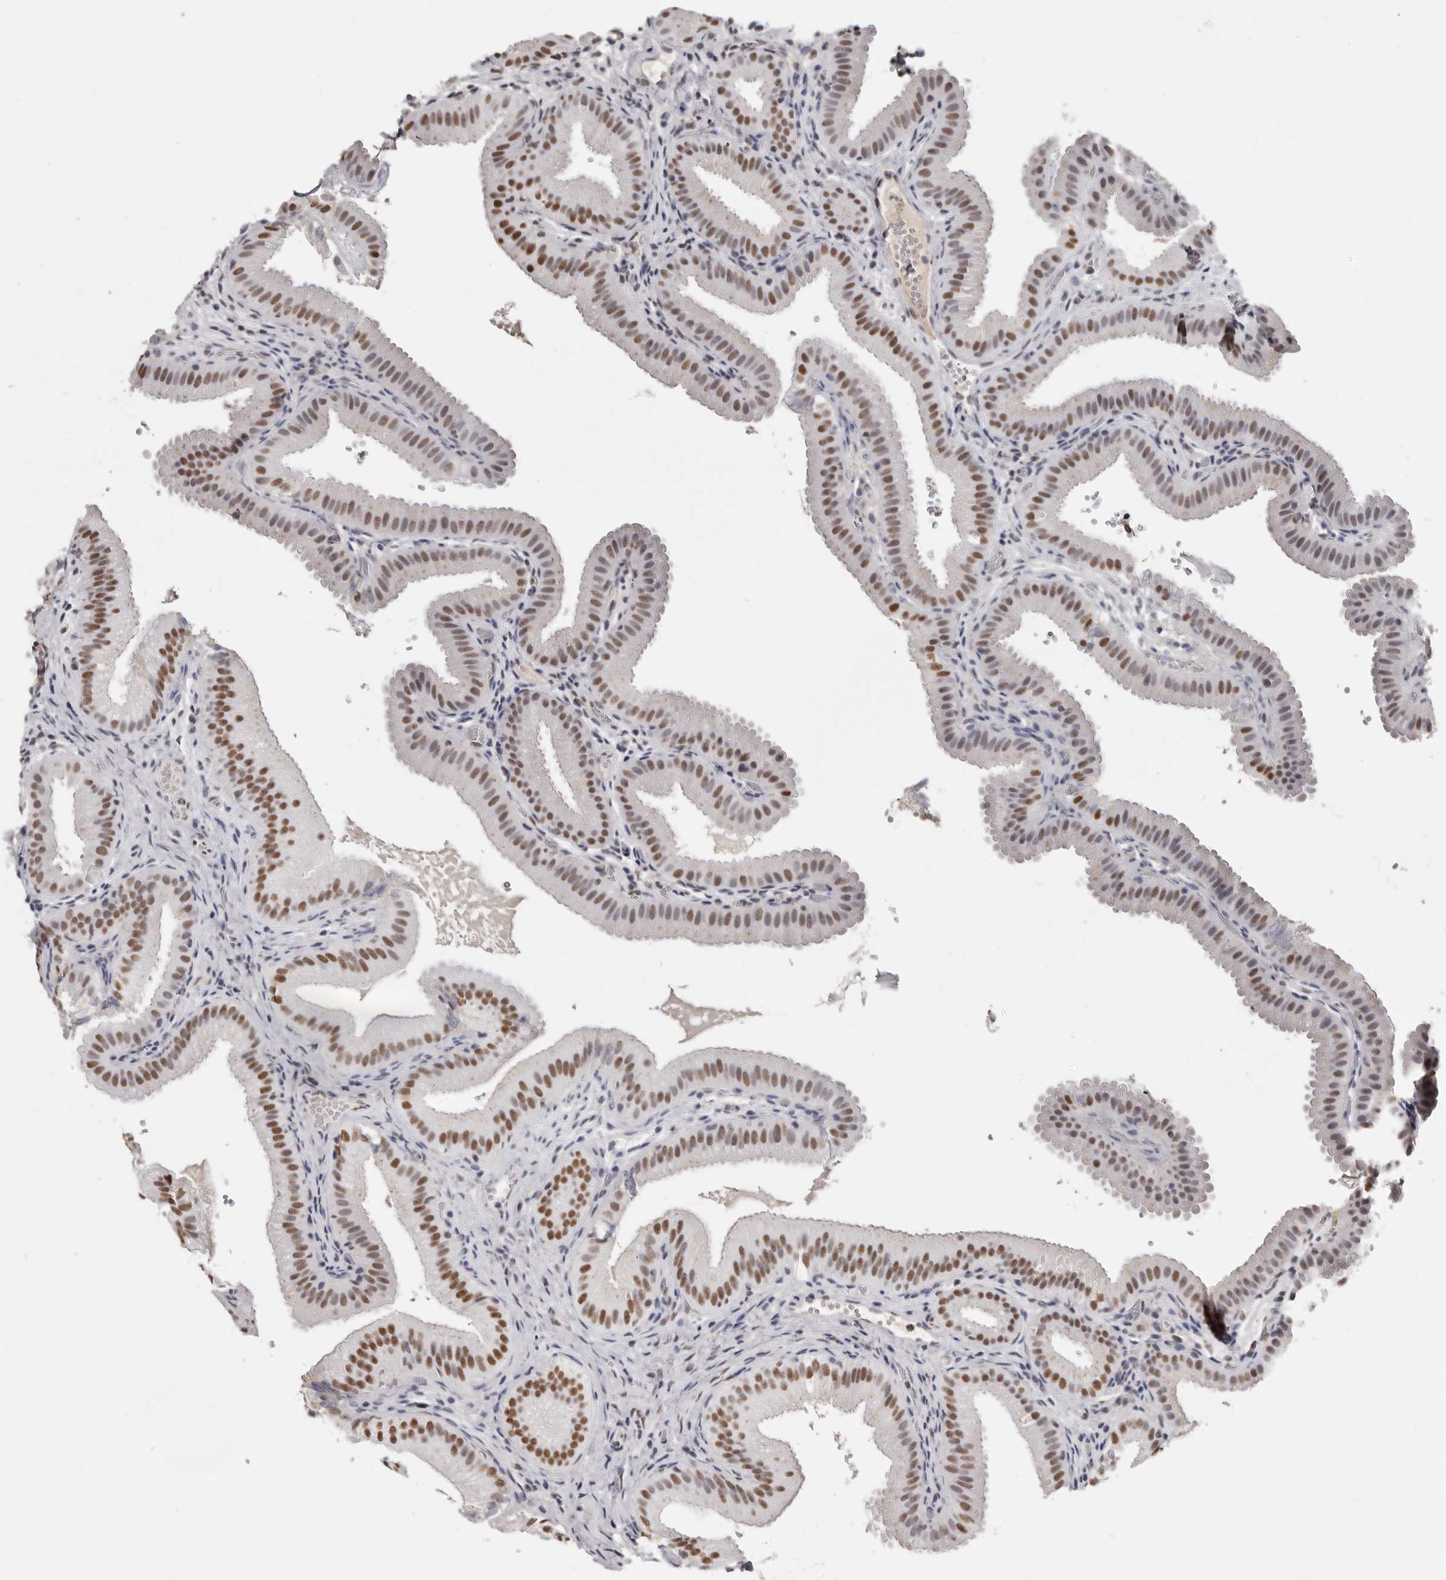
{"staining": {"intensity": "strong", "quantity": ">75%", "location": "nuclear"}, "tissue": "gallbladder", "cell_type": "Glandular cells", "image_type": "normal", "snomed": [{"axis": "morphology", "description": "Normal tissue, NOS"}, {"axis": "topography", "description": "Gallbladder"}], "caption": "Protein expression analysis of unremarkable human gallbladder reveals strong nuclear staining in approximately >75% of glandular cells. The staining was performed using DAB (3,3'-diaminobenzidine) to visualize the protein expression in brown, while the nuclei were stained in blue with hematoxylin (Magnification: 20x).", "gene": "SCAF4", "patient": {"sex": "female", "age": 30}}